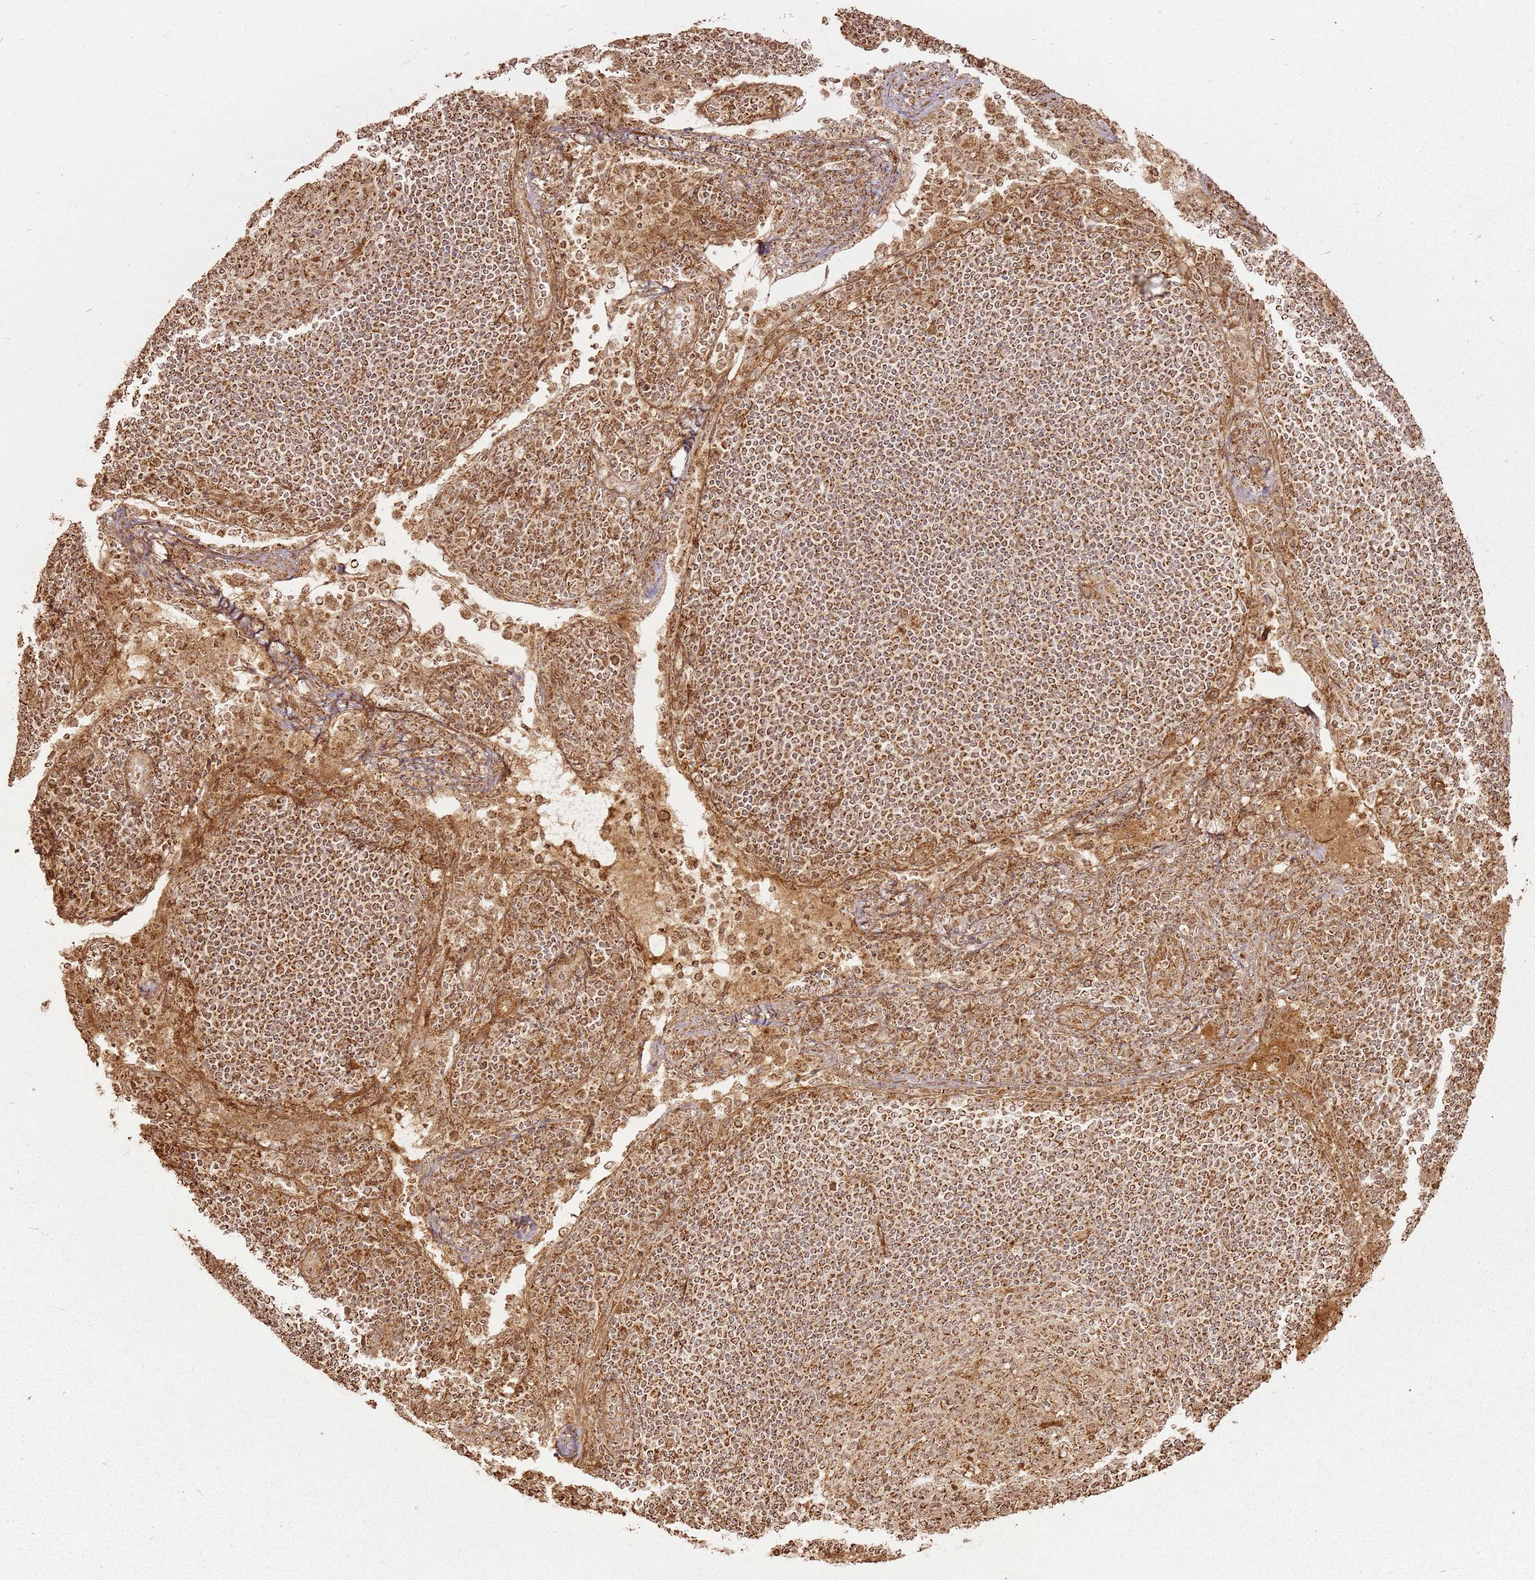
{"staining": {"intensity": "strong", "quantity": "25%-75%", "location": "cytoplasmic/membranous"}, "tissue": "lymph node", "cell_type": "Germinal center cells", "image_type": "normal", "snomed": [{"axis": "morphology", "description": "Normal tissue, NOS"}, {"axis": "topography", "description": "Lymph node"}], "caption": "Strong cytoplasmic/membranous staining is identified in about 25%-75% of germinal center cells in unremarkable lymph node.", "gene": "MRPS6", "patient": {"sex": "female", "age": 53}}